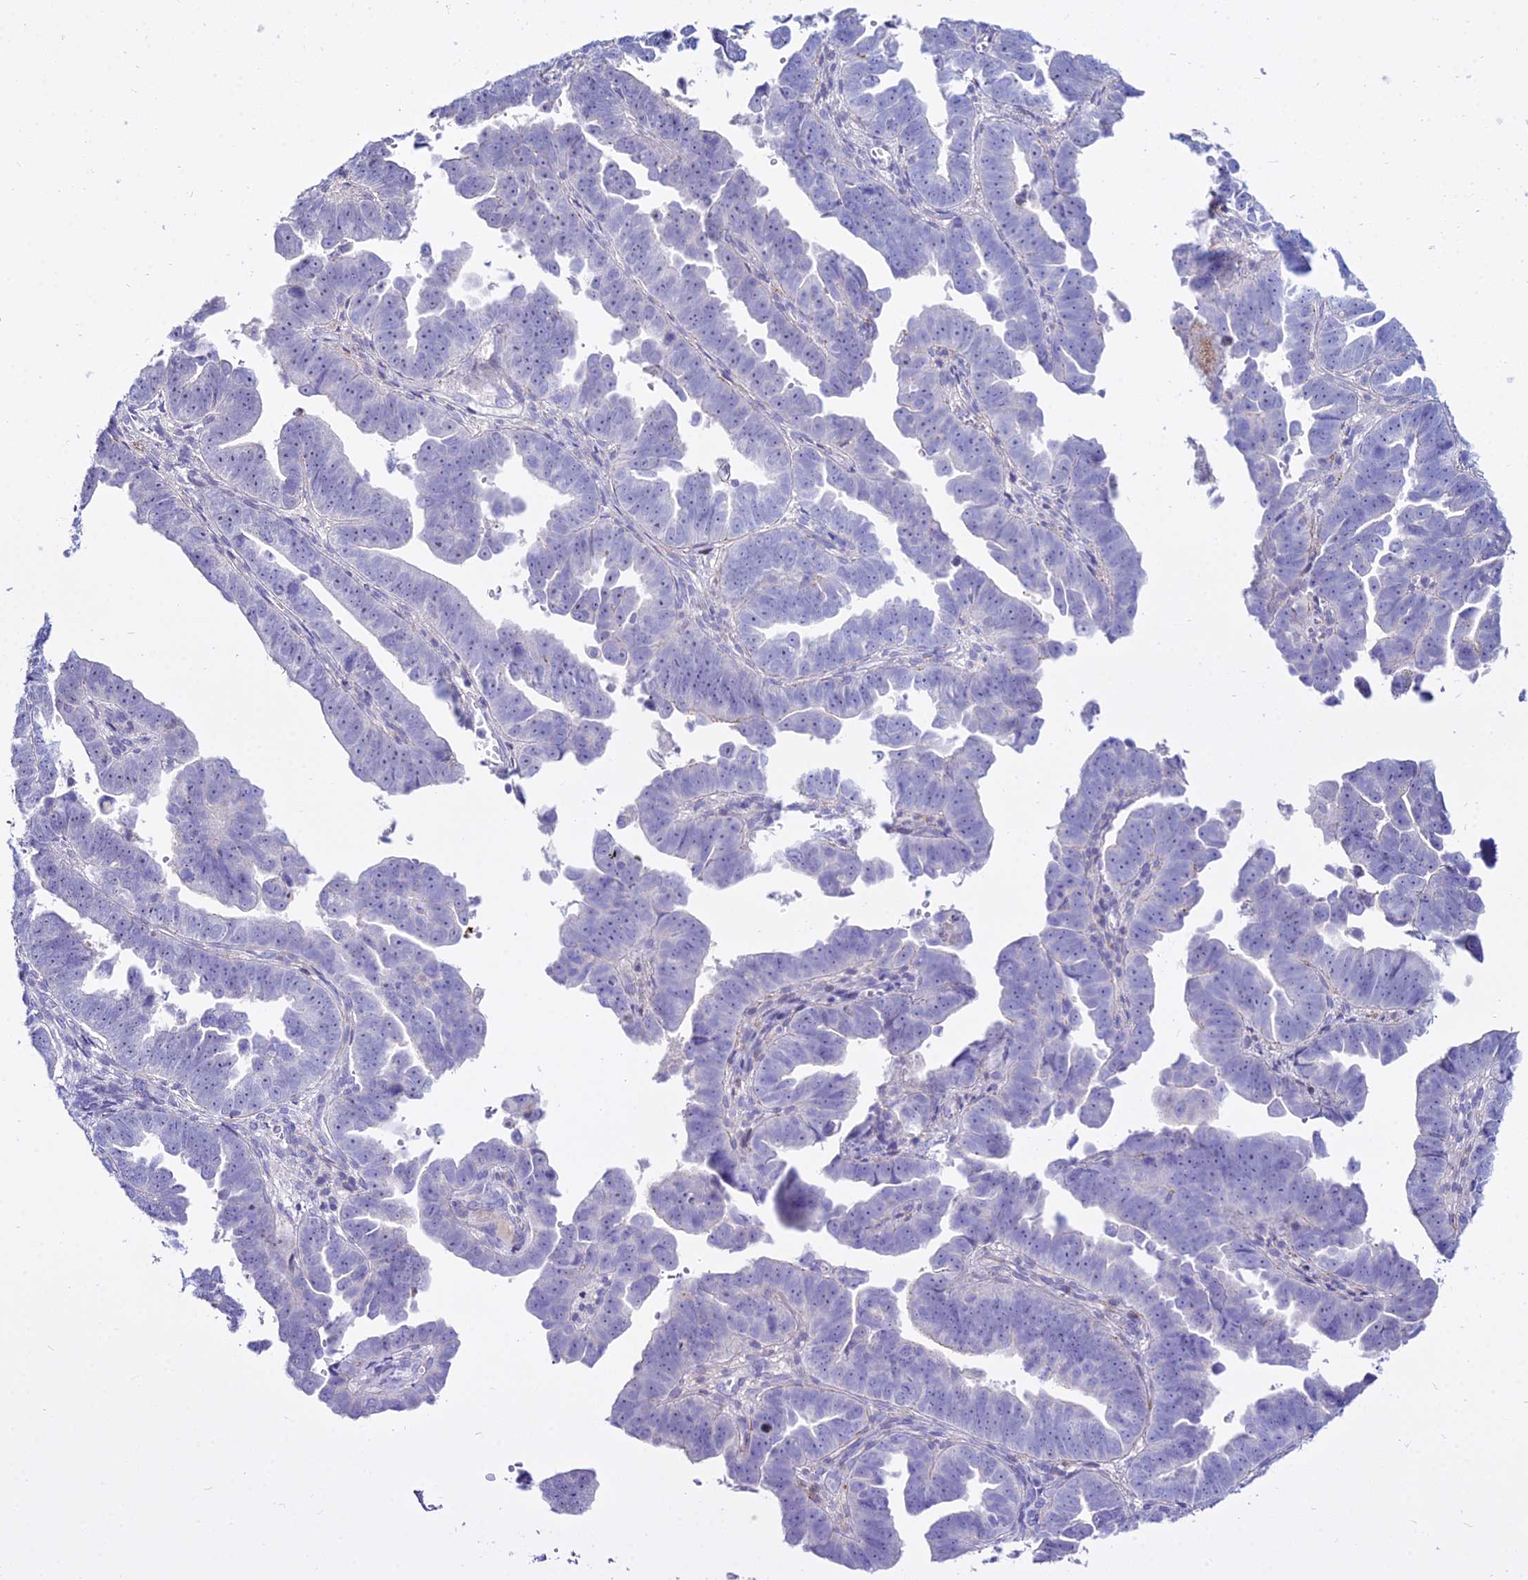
{"staining": {"intensity": "negative", "quantity": "none", "location": "none"}, "tissue": "endometrial cancer", "cell_type": "Tumor cells", "image_type": "cancer", "snomed": [{"axis": "morphology", "description": "Adenocarcinoma, NOS"}, {"axis": "topography", "description": "Endometrium"}], "caption": "The micrograph demonstrates no significant staining in tumor cells of endometrial adenocarcinoma.", "gene": "DLX1", "patient": {"sex": "female", "age": 75}}